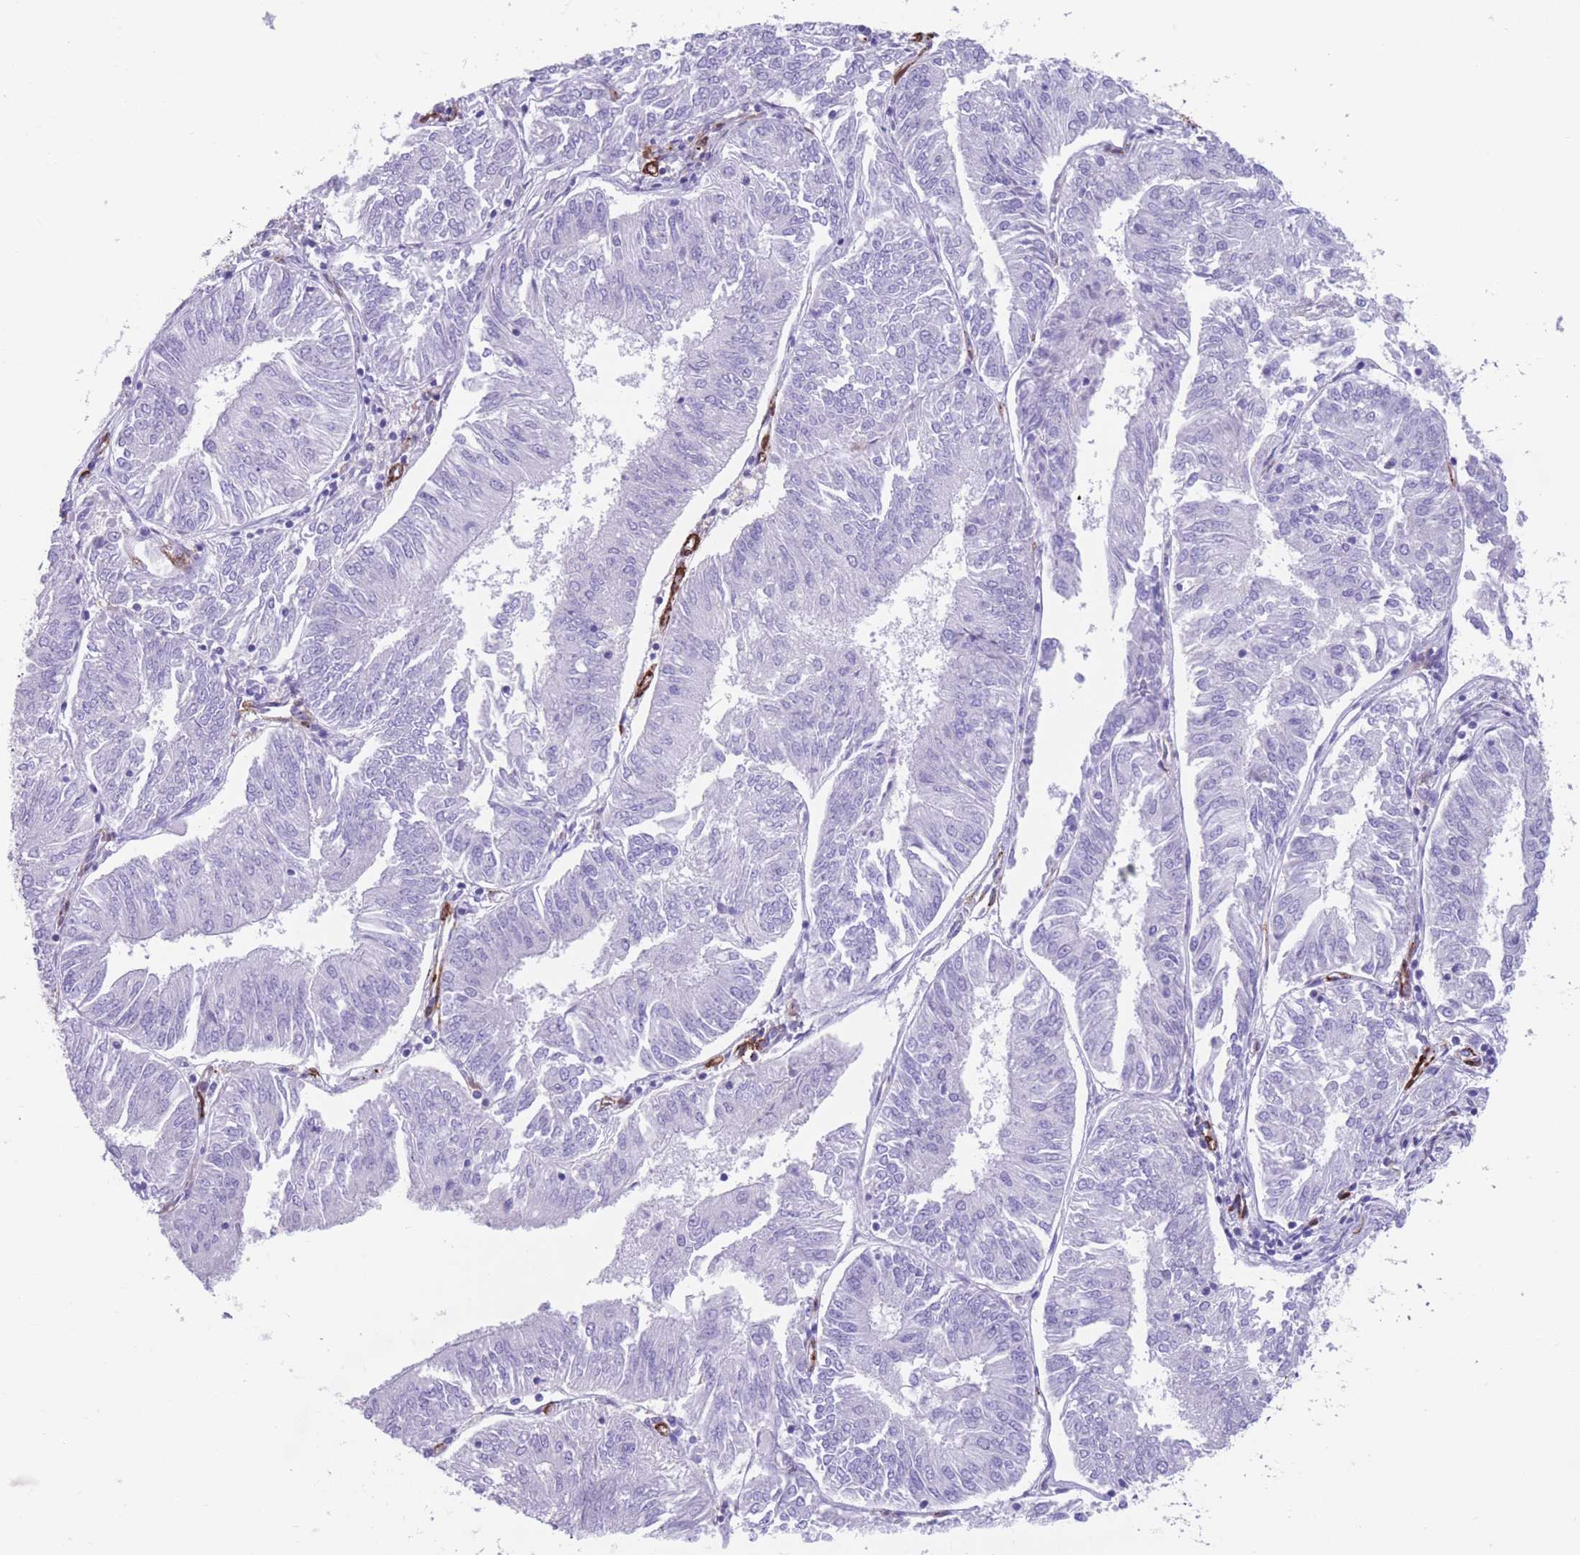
{"staining": {"intensity": "negative", "quantity": "none", "location": "none"}, "tissue": "endometrial cancer", "cell_type": "Tumor cells", "image_type": "cancer", "snomed": [{"axis": "morphology", "description": "Adenocarcinoma, NOS"}, {"axis": "topography", "description": "Endometrium"}], "caption": "Immunohistochemical staining of adenocarcinoma (endometrial) reveals no significant positivity in tumor cells.", "gene": "DPYD", "patient": {"sex": "female", "age": 58}}